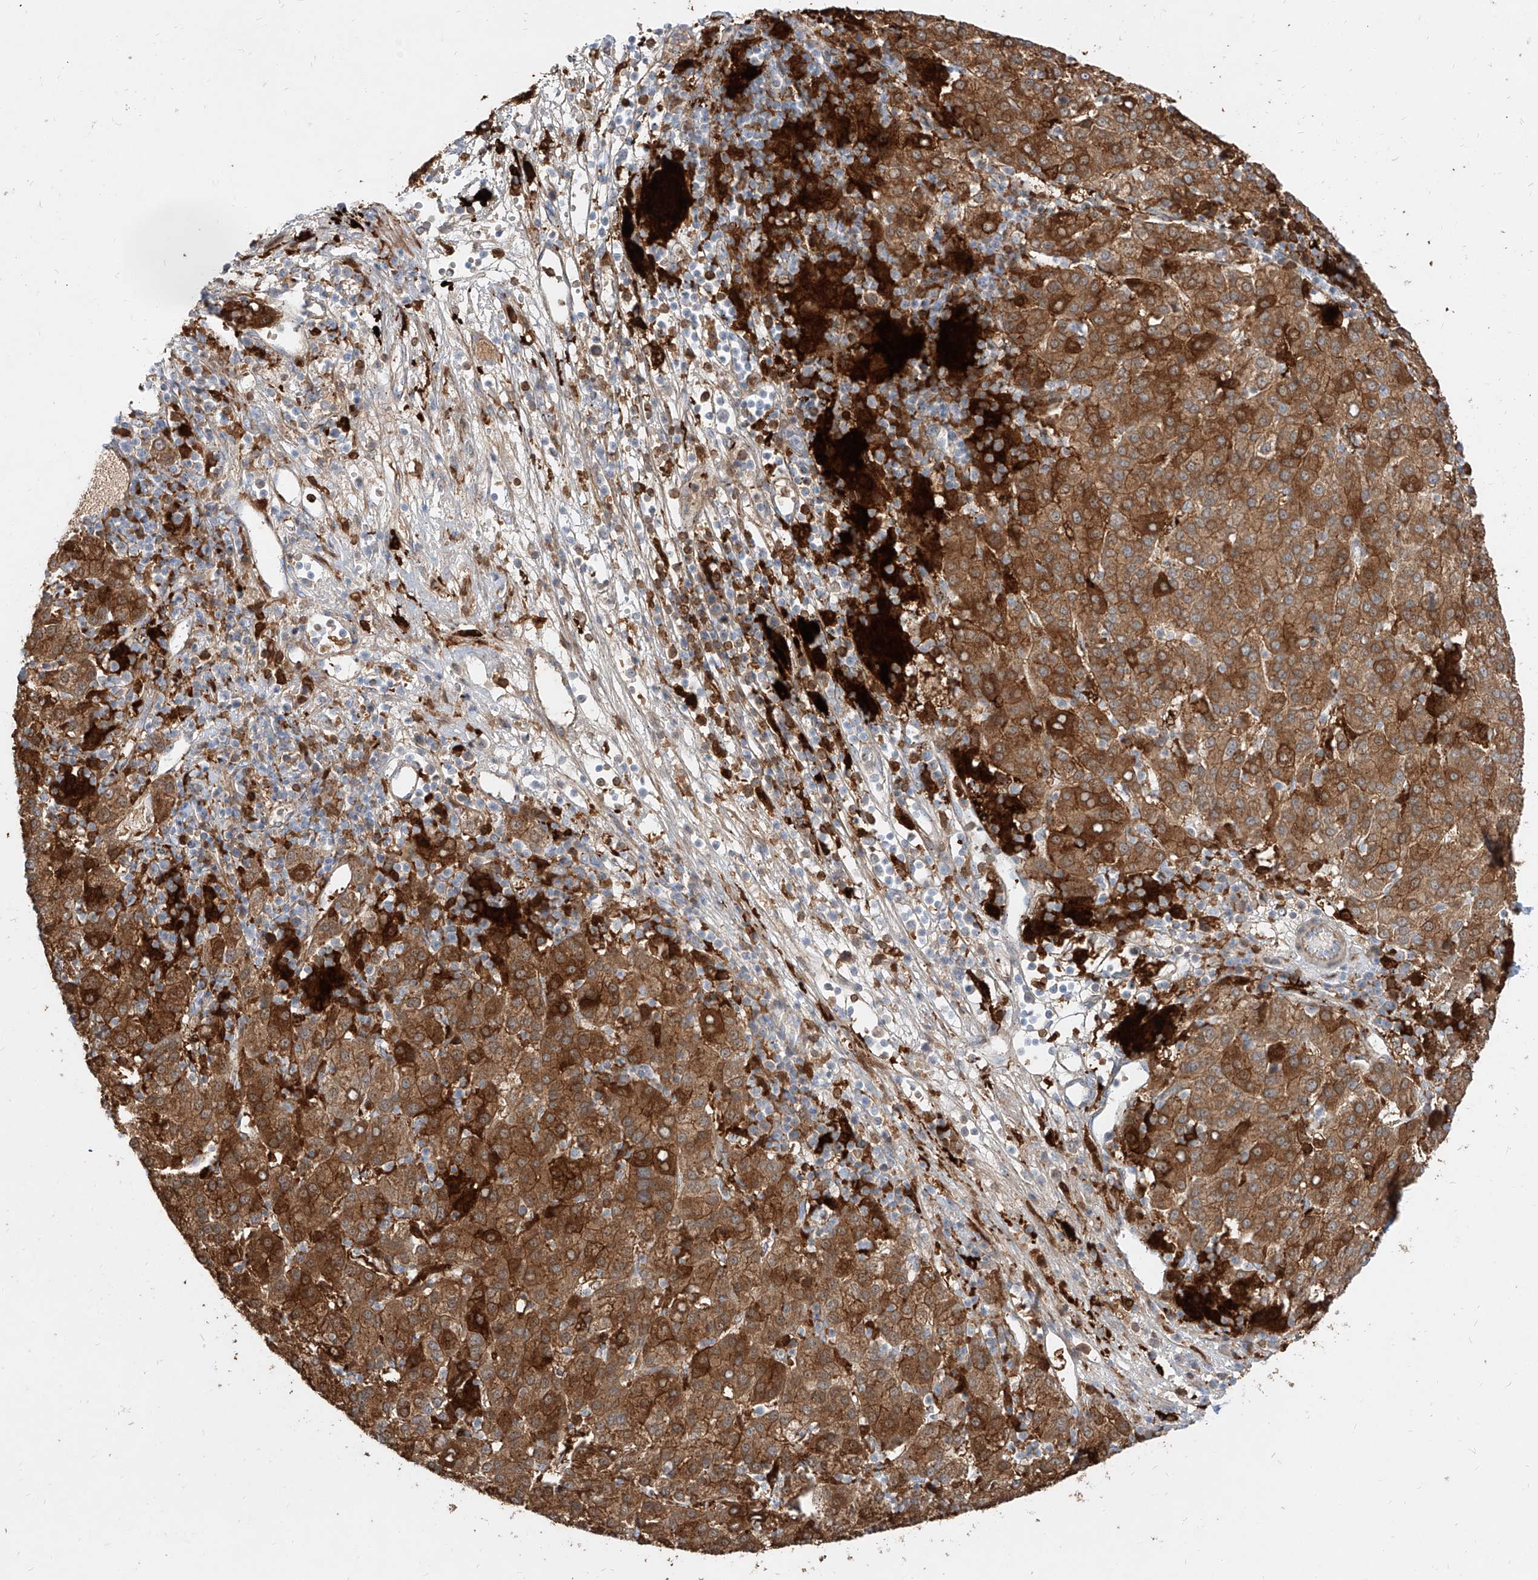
{"staining": {"intensity": "strong", "quantity": ">75%", "location": "cytoplasmic/membranous"}, "tissue": "liver cancer", "cell_type": "Tumor cells", "image_type": "cancer", "snomed": [{"axis": "morphology", "description": "Carcinoma, Hepatocellular, NOS"}, {"axis": "topography", "description": "Liver"}], "caption": "Liver cancer (hepatocellular carcinoma) stained with DAB (3,3'-diaminobenzidine) immunohistochemistry displays high levels of strong cytoplasmic/membranous staining in approximately >75% of tumor cells.", "gene": "KYNU", "patient": {"sex": "female", "age": 58}}